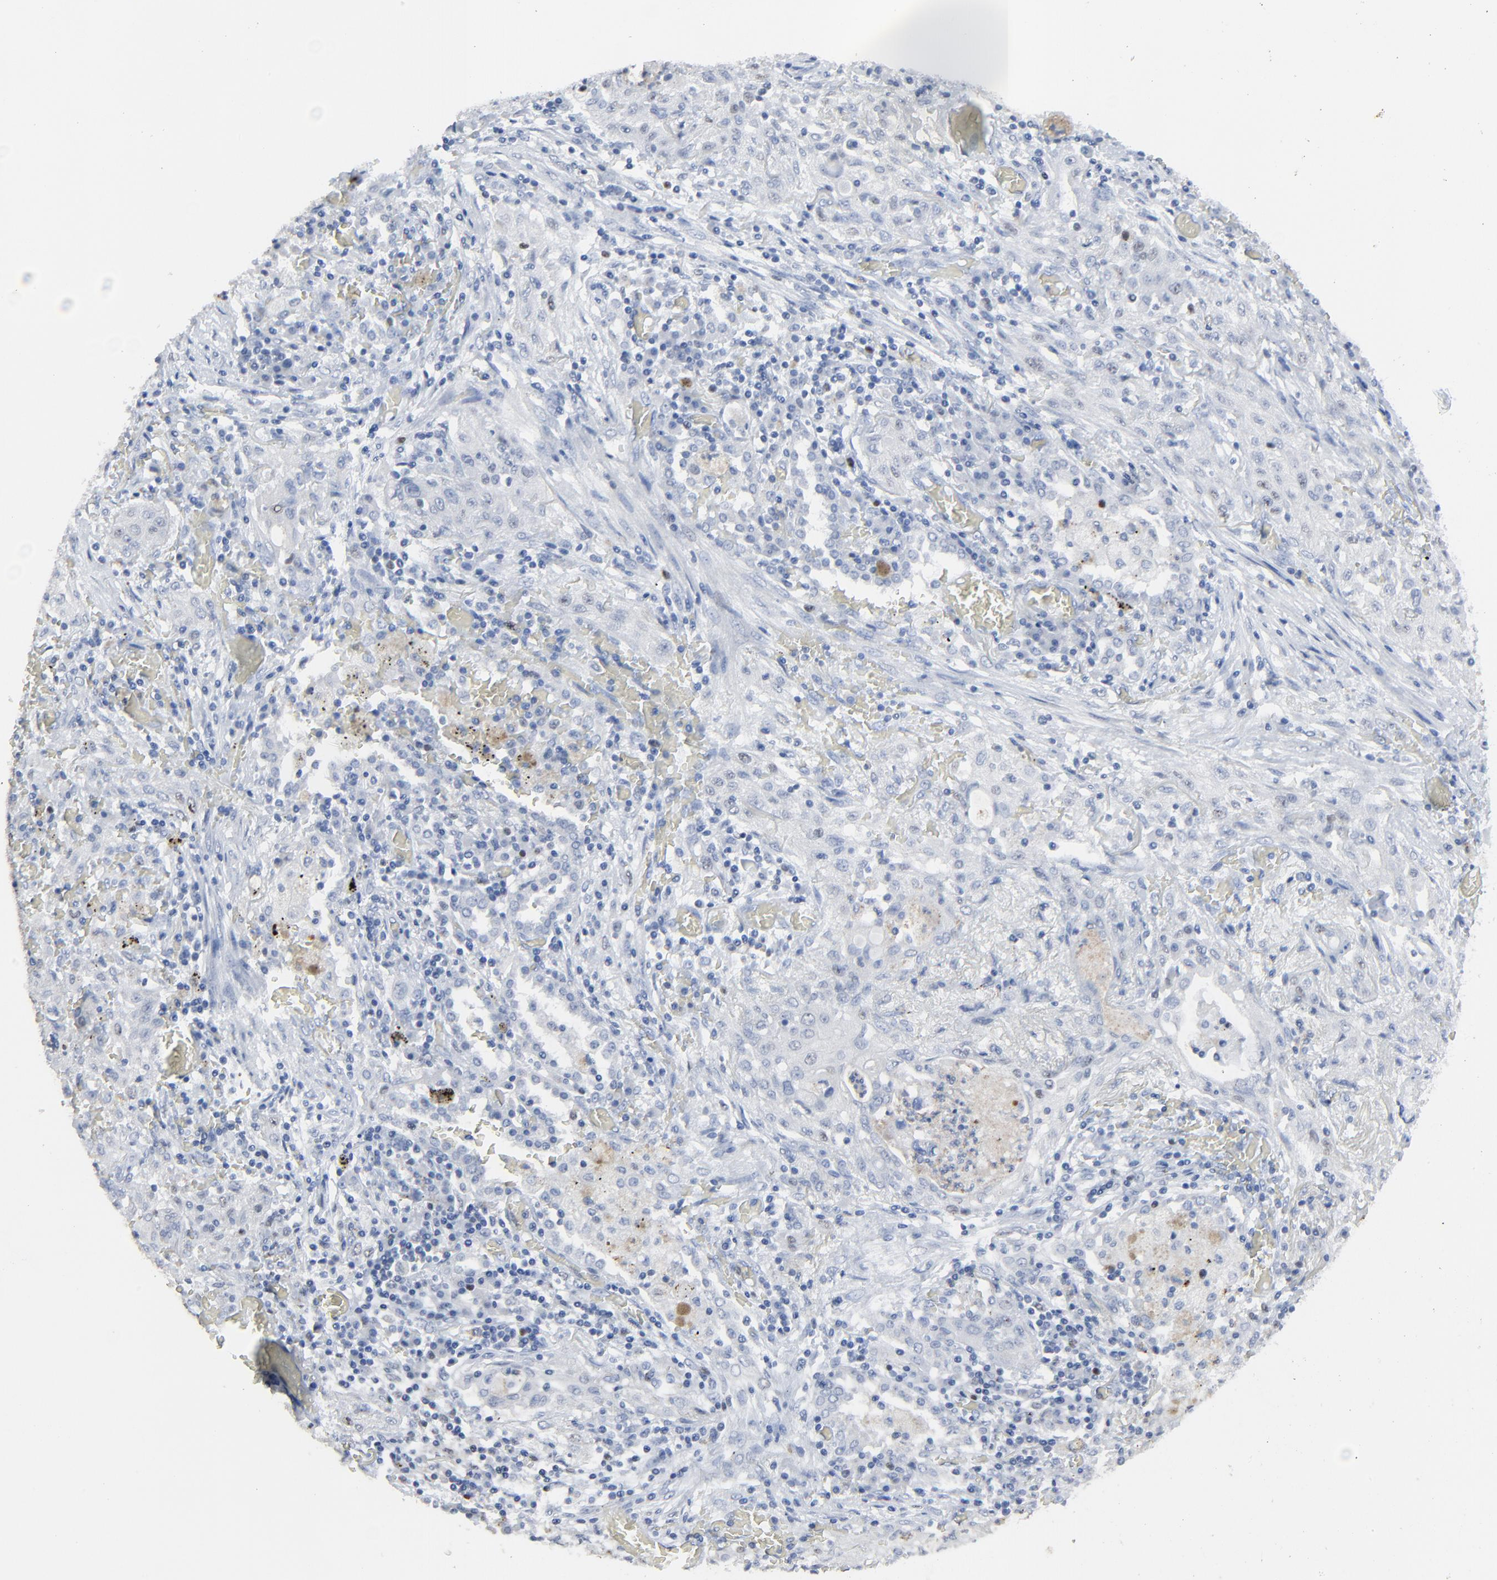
{"staining": {"intensity": "weak", "quantity": "<25%", "location": "nuclear"}, "tissue": "lung cancer", "cell_type": "Tumor cells", "image_type": "cancer", "snomed": [{"axis": "morphology", "description": "Squamous cell carcinoma, NOS"}, {"axis": "topography", "description": "Lung"}], "caption": "Immunohistochemical staining of lung cancer (squamous cell carcinoma) shows no significant staining in tumor cells. (DAB (3,3'-diaminobenzidine) immunohistochemistry, high magnification).", "gene": "BIRC3", "patient": {"sex": "female", "age": 47}}